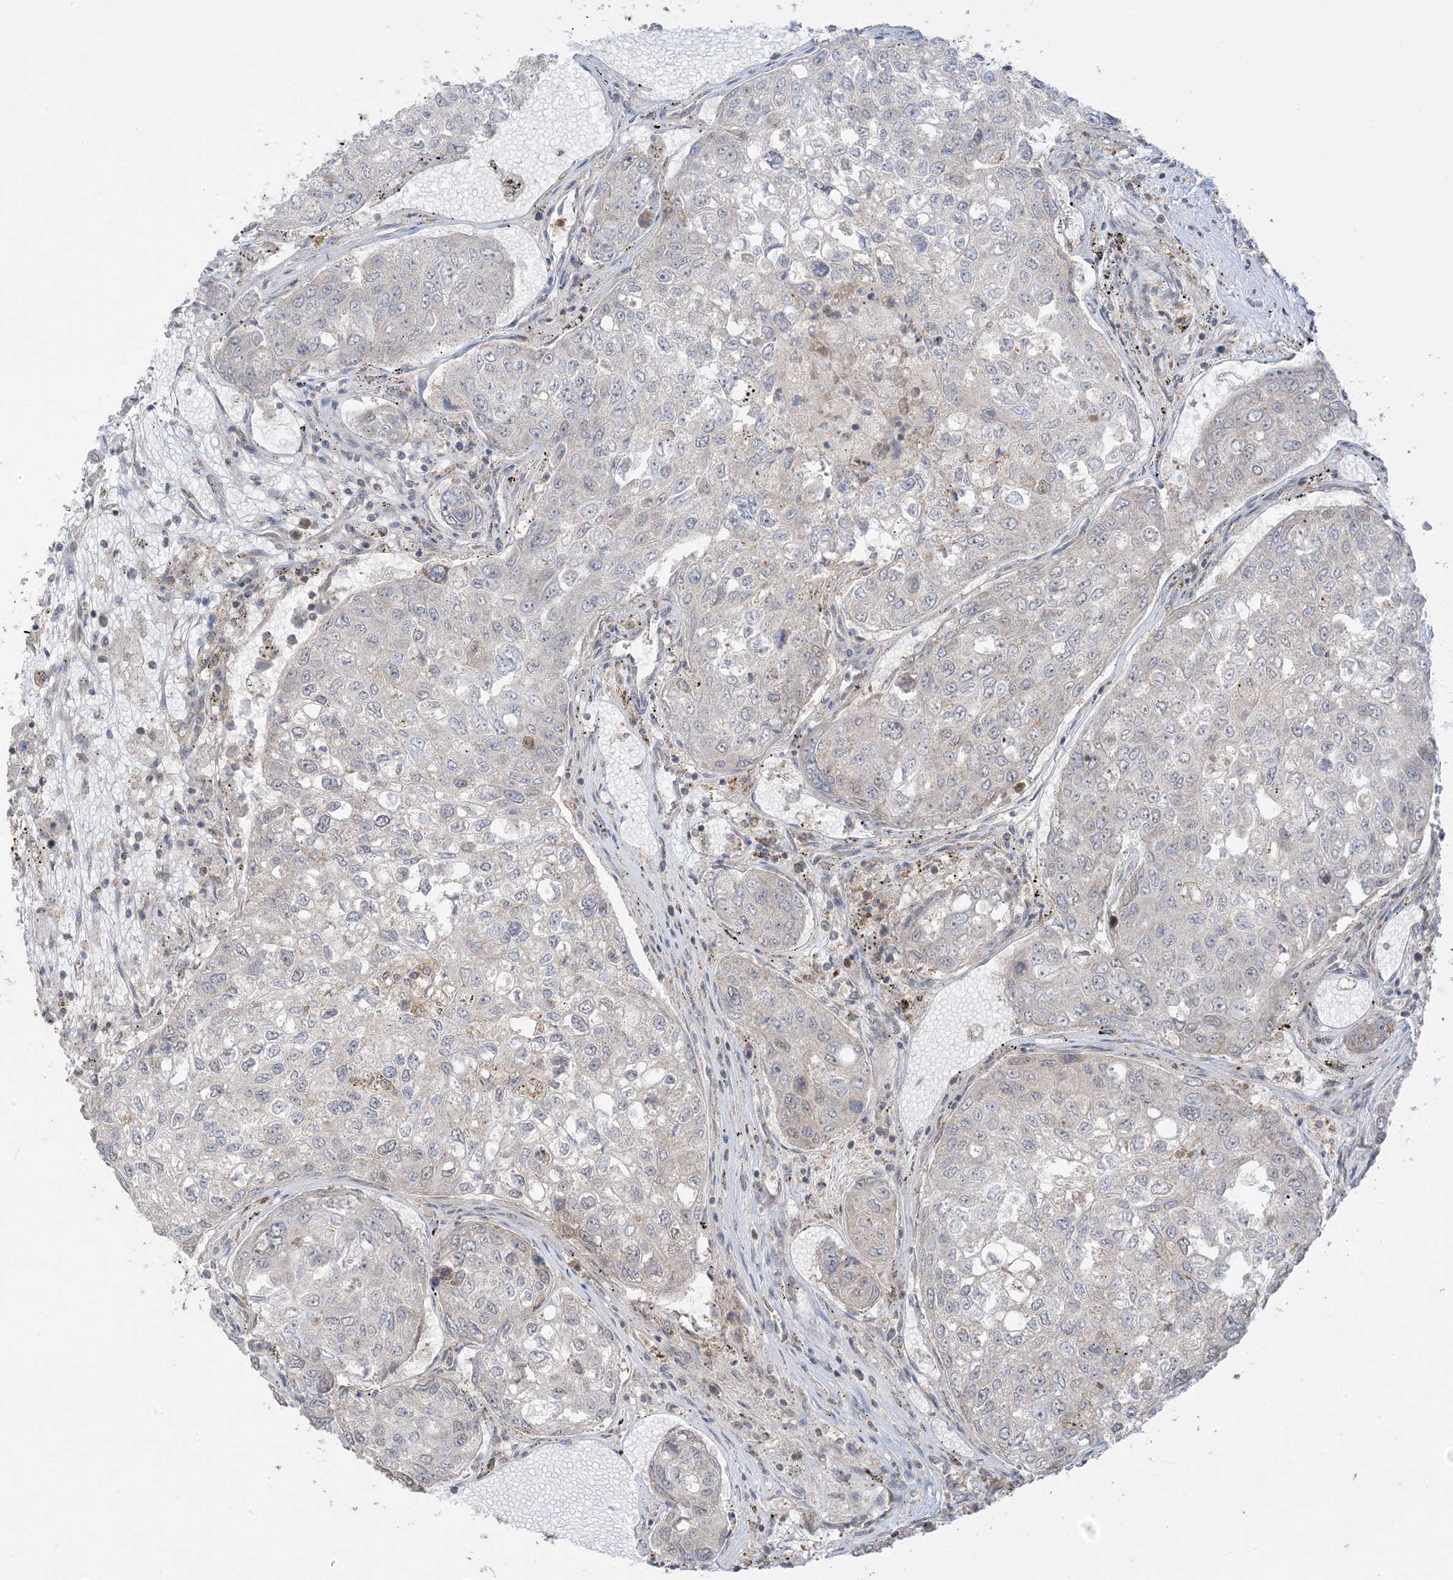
{"staining": {"intensity": "negative", "quantity": "none", "location": "none"}, "tissue": "urothelial cancer", "cell_type": "Tumor cells", "image_type": "cancer", "snomed": [{"axis": "morphology", "description": "Urothelial carcinoma, High grade"}, {"axis": "topography", "description": "Lymph node"}, {"axis": "topography", "description": "Urinary bladder"}], "caption": "Immunohistochemistry photomicrograph of high-grade urothelial carcinoma stained for a protein (brown), which displays no staining in tumor cells. (IHC, brightfield microscopy, high magnification).", "gene": "KANSL3", "patient": {"sex": "male", "age": 51}}